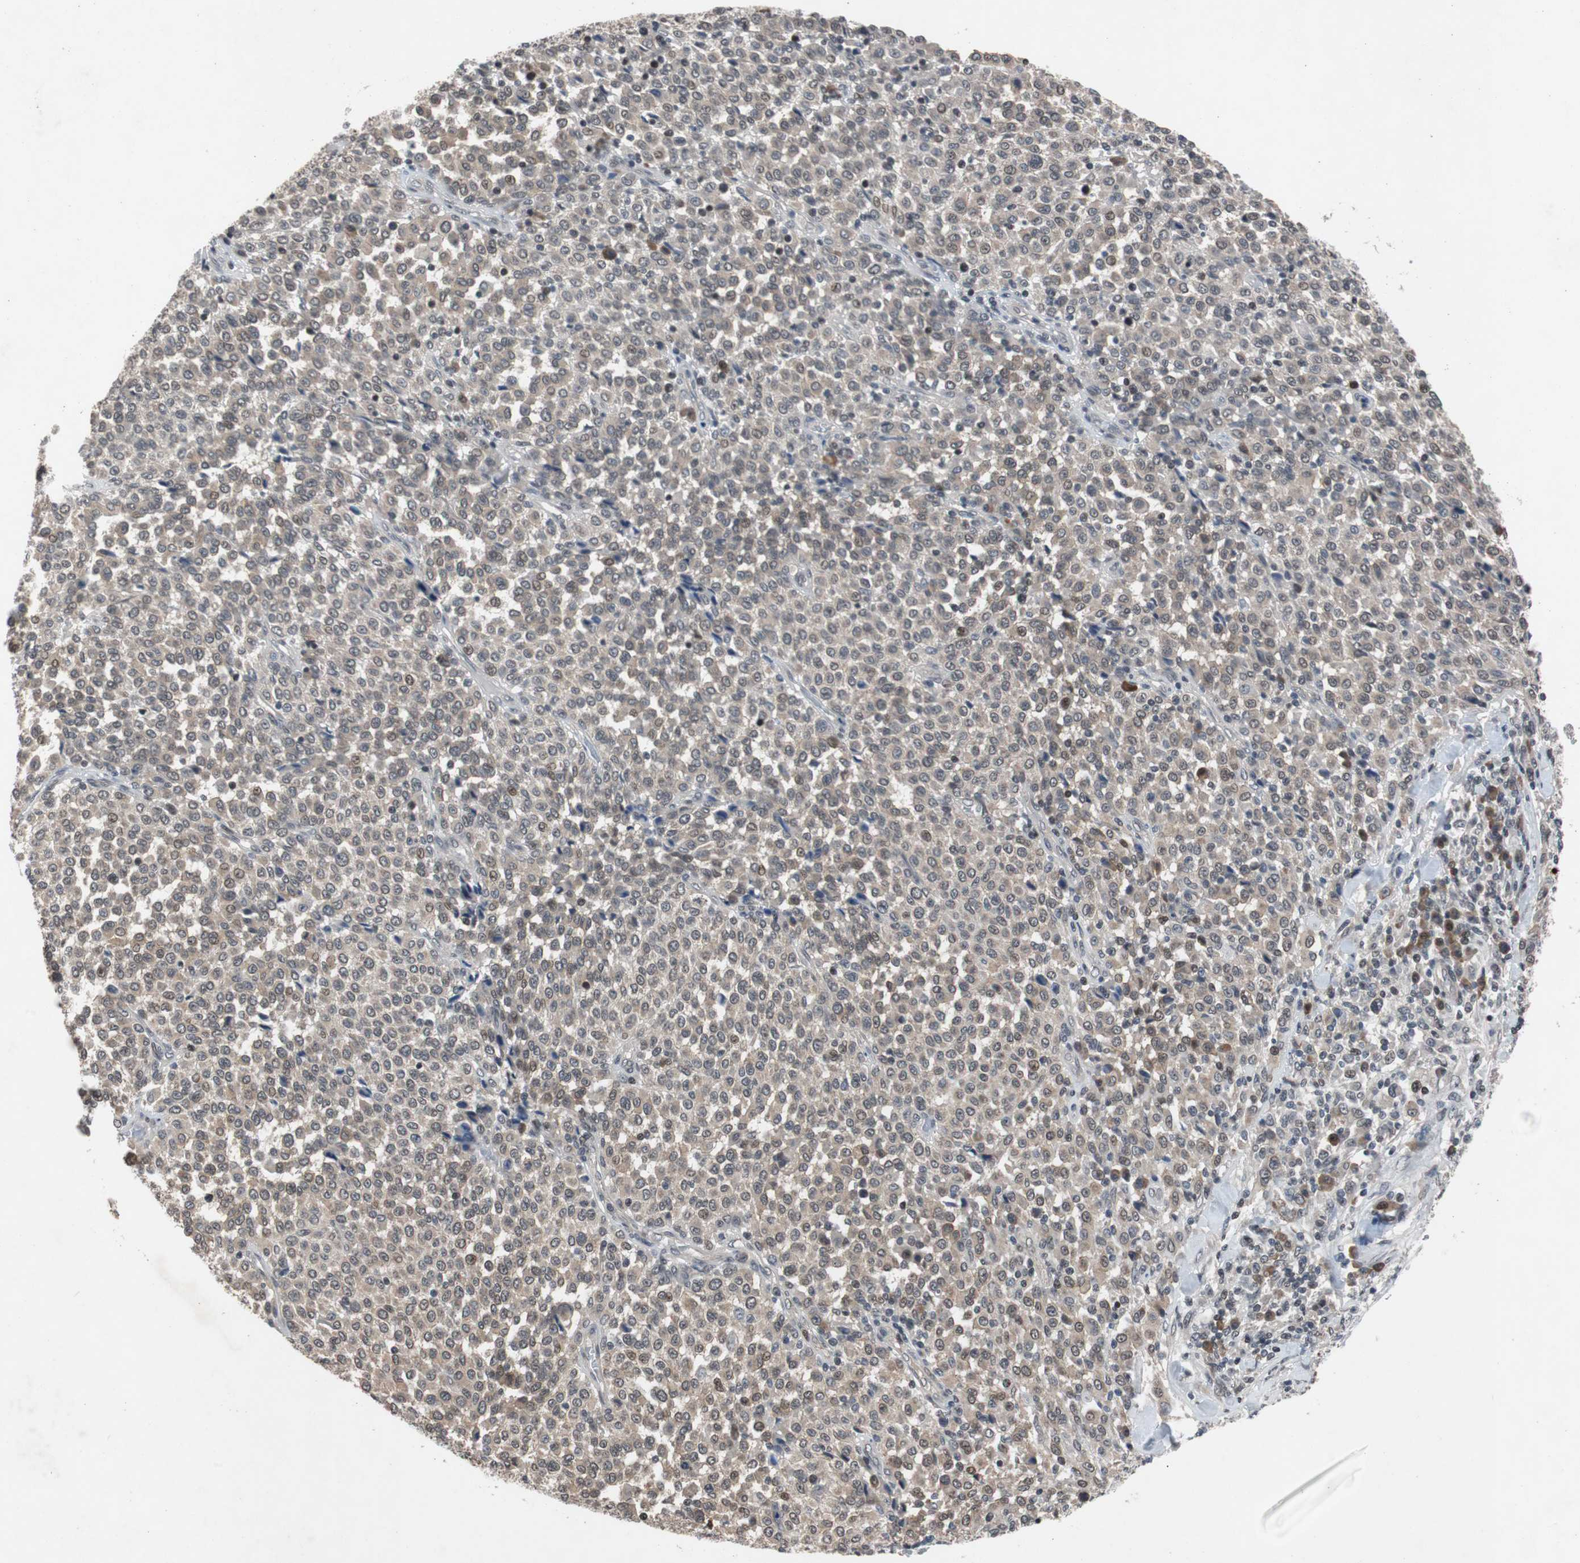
{"staining": {"intensity": "weak", "quantity": "25%-75%", "location": "cytoplasmic/membranous"}, "tissue": "melanoma", "cell_type": "Tumor cells", "image_type": "cancer", "snomed": [{"axis": "morphology", "description": "Malignant melanoma, Metastatic site"}, {"axis": "topography", "description": "Pancreas"}], "caption": "The micrograph exhibits immunohistochemical staining of malignant melanoma (metastatic site). There is weak cytoplasmic/membranous positivity is seen in approximately 25%-75% of tumor cells.", "gene": "TP63", "patient": {"sex": "female", "age": 30}}